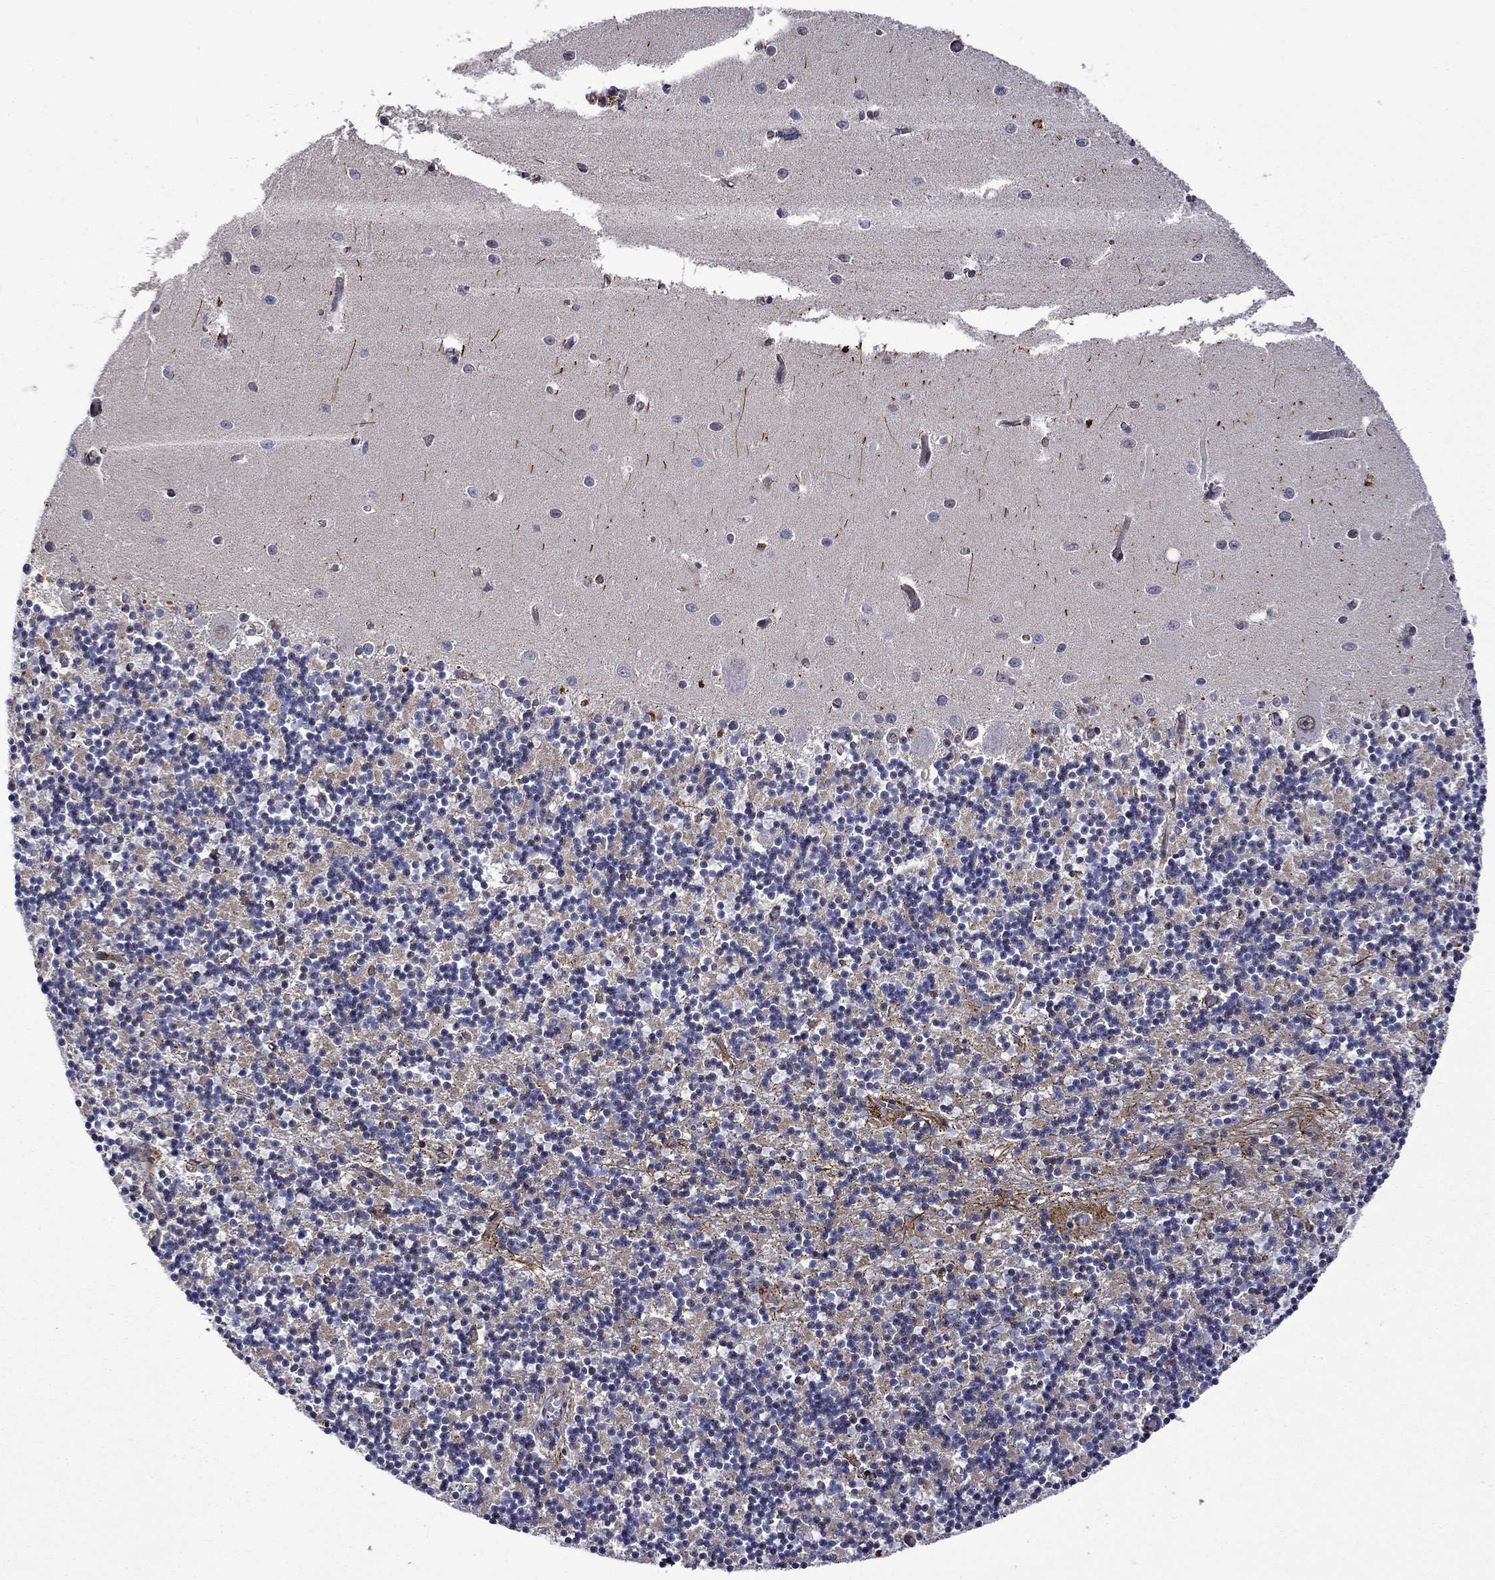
{"staining": {"intensity": "negative", "quantity": "none", "location": "none"}, "tissue": "cerebellum", "cell_type": "Cells in granular layer", "image_type": "normal", "snomed": [{"axis": "morphology", "description": "Normal tissue, NOS"}, {"axis": "topography", "description": "Cerebellum"}], "caption": "Protein analysis of benign cerebellum shows no significant expression in cells in granular layer.", "gene": "SLITRK1", "patient": {"sex": "female", "age": 64}}